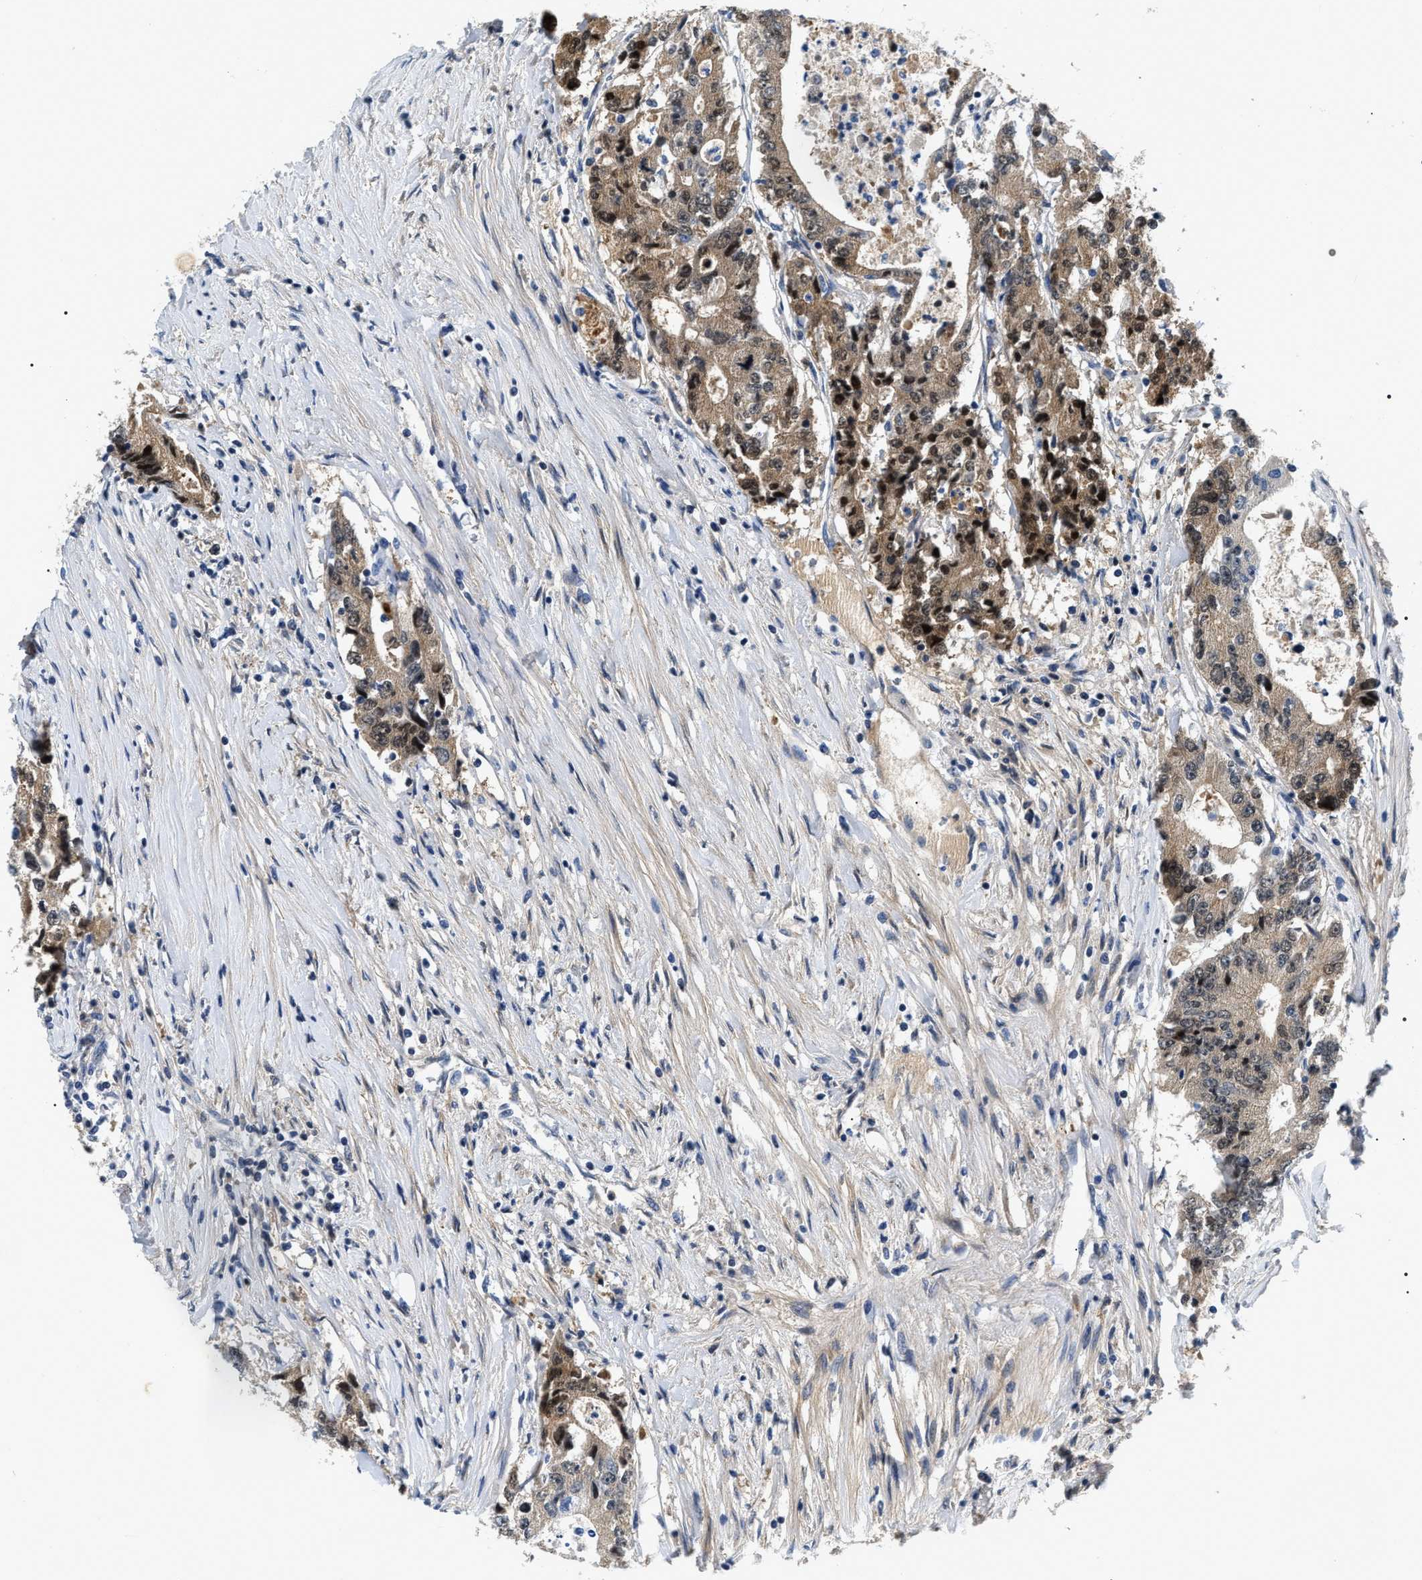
{"staining": {"intensity": "weak", "quantity": ">75%", "location": "cytoplasmic/membranous"}, "tissue": "colorectal cancer", "cell_type": "Tumor cells", "image_type": "cancer", "snomed": [{"axis": "morphology", "description": "Adenocarcinoma, NOS"}, {"axis": "topography", "description": "Colon"}], "caption": "A micrograph of human colorectal cancer stained for a protein displays weak cytoplasmic/membranous brown staining in tumor cells.", "gene": "BAG2", "patient": {"sex": "female", "age": 77}}